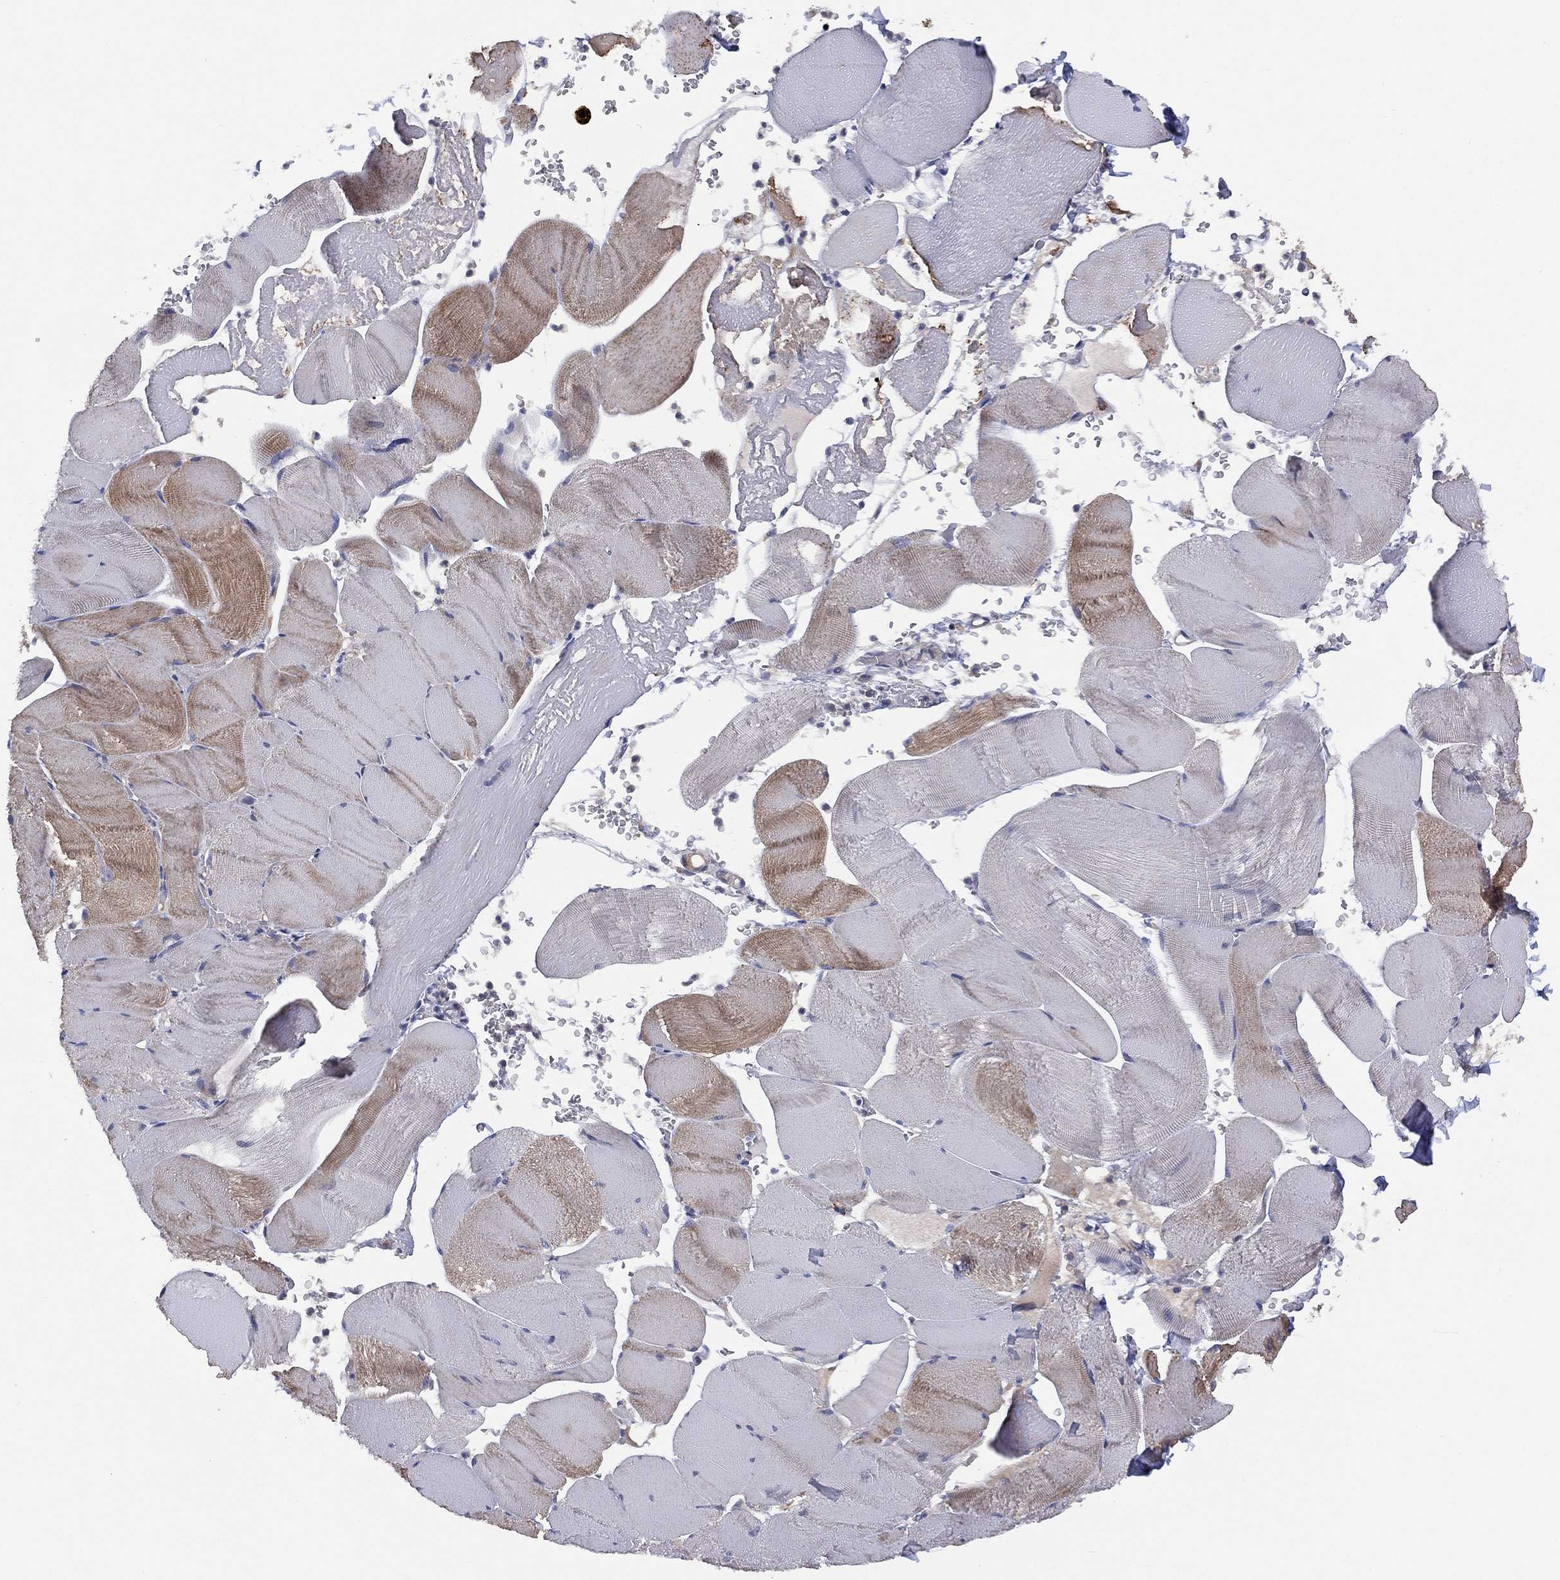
{"staining": {"intensity": "moderate", "quantity": "<25%", "location": "cytoplasmic/membranous"}, "tissue": "skeletal muscle", "cell_type": "Myocytes", "image_type": "normal", "snomed": [{"axis": "morphology", "description": "Normal tissue, NOS"}, {"axis": "topography", "description": "Skeletal muscle"}], "caption": "A brown stain labels moderate cytoplasmic/membranous expression of a protein in myocytes of benign human skeletal muscle. The staining is performed using DAB (3,3'-diaminobenzidine) brown chromogen to label protein expression. The nuclei are counter-stained blue using hematoxylin.", "gene": "PPP2R5A", "patient": {"sex": "male", "age": 56}}